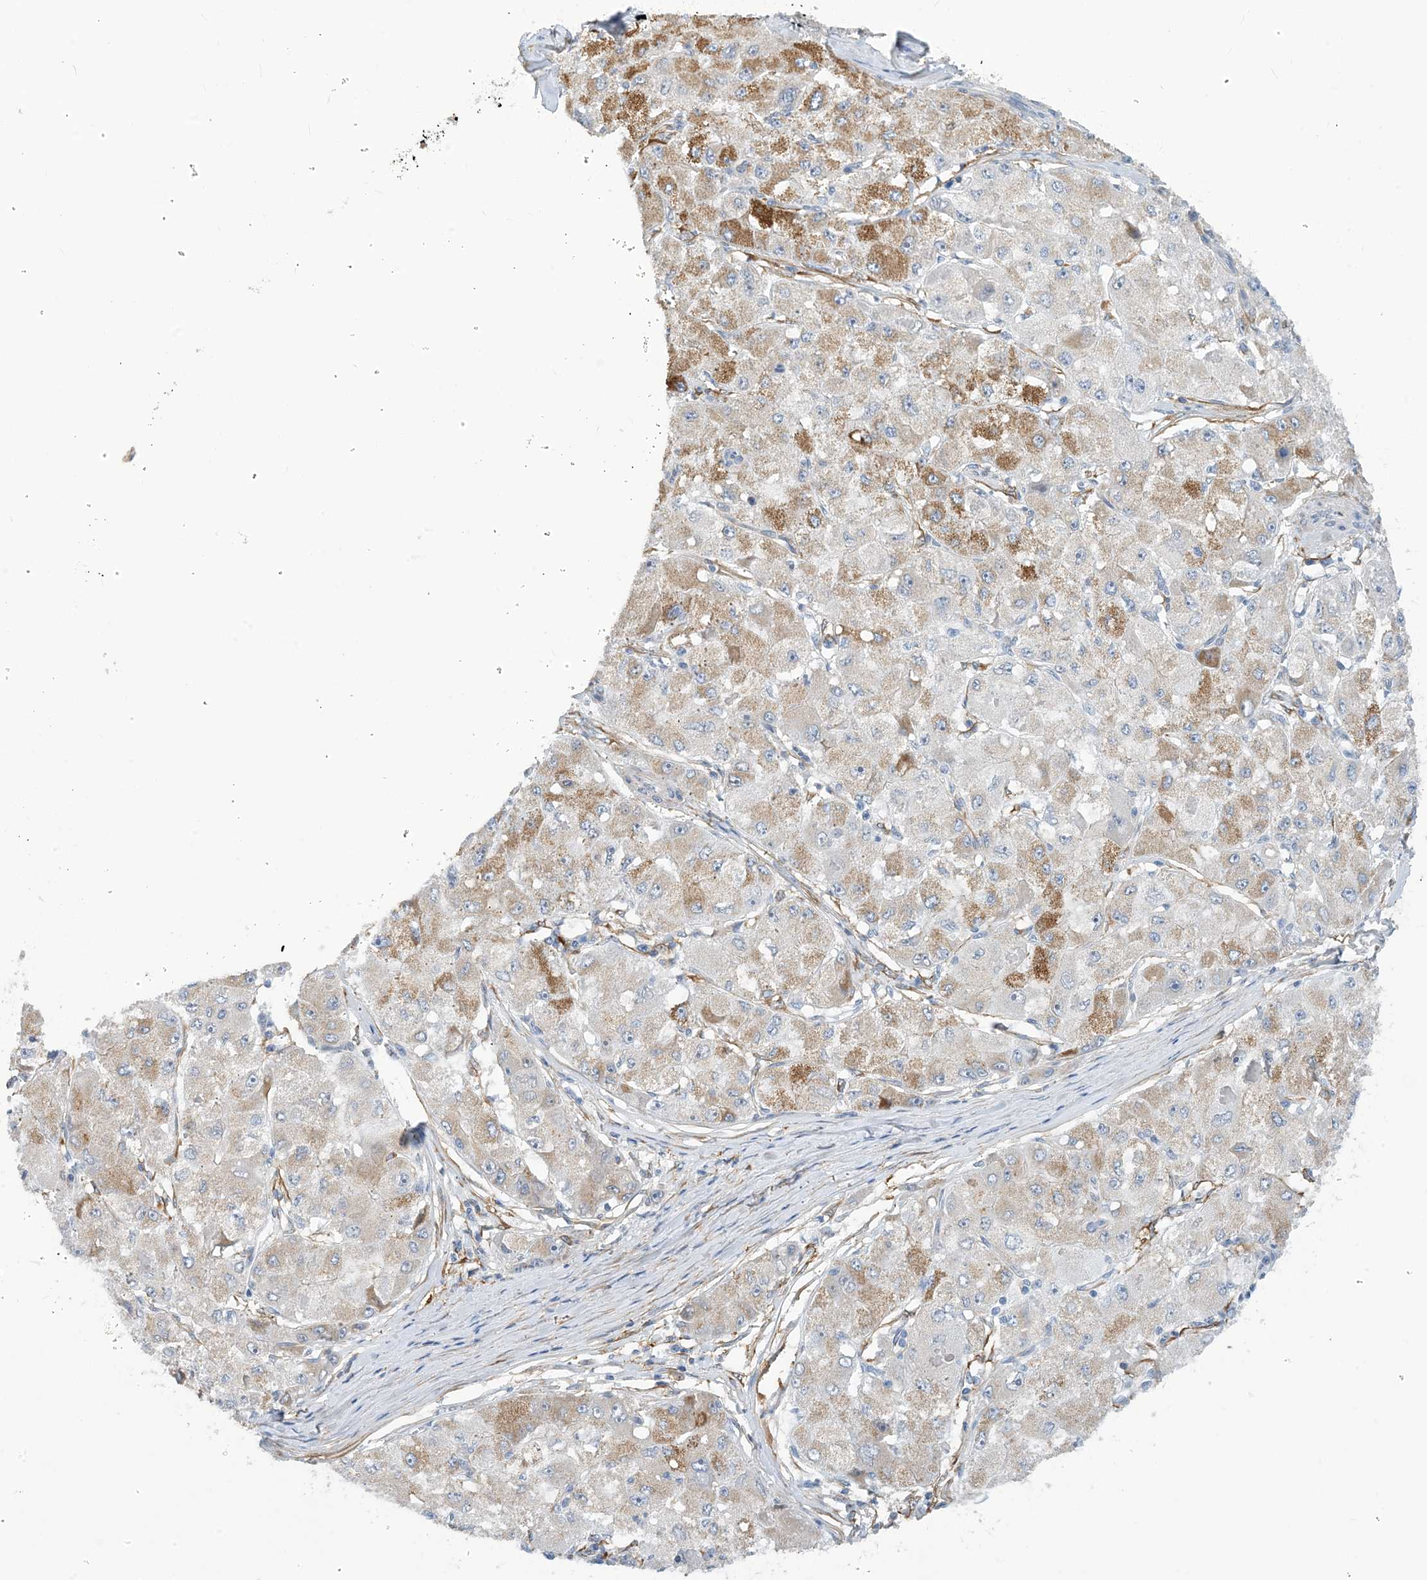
{"staining": {"intensity": "moderate", "quantity": "<25%", "location": "cytoplasmic/membranous"}, "tissue": "liver cancer", "cell_type": "Tumor cells", "image_type": "cancer", "snomed": [{"axis": "morphology", "description": "Carcinoma, Hepatocellular, NOS"}, {"axis": "topography", "description": "Liver"}], "caption": "Protein analysis of liver hepatocellular carcinoma tissue demonstrates moderate cytoplasmic/membranous staining in approximately <25% of tumor cells.", "gene": "EIF2A", "patient": {"sex": "male", "age": 80}}